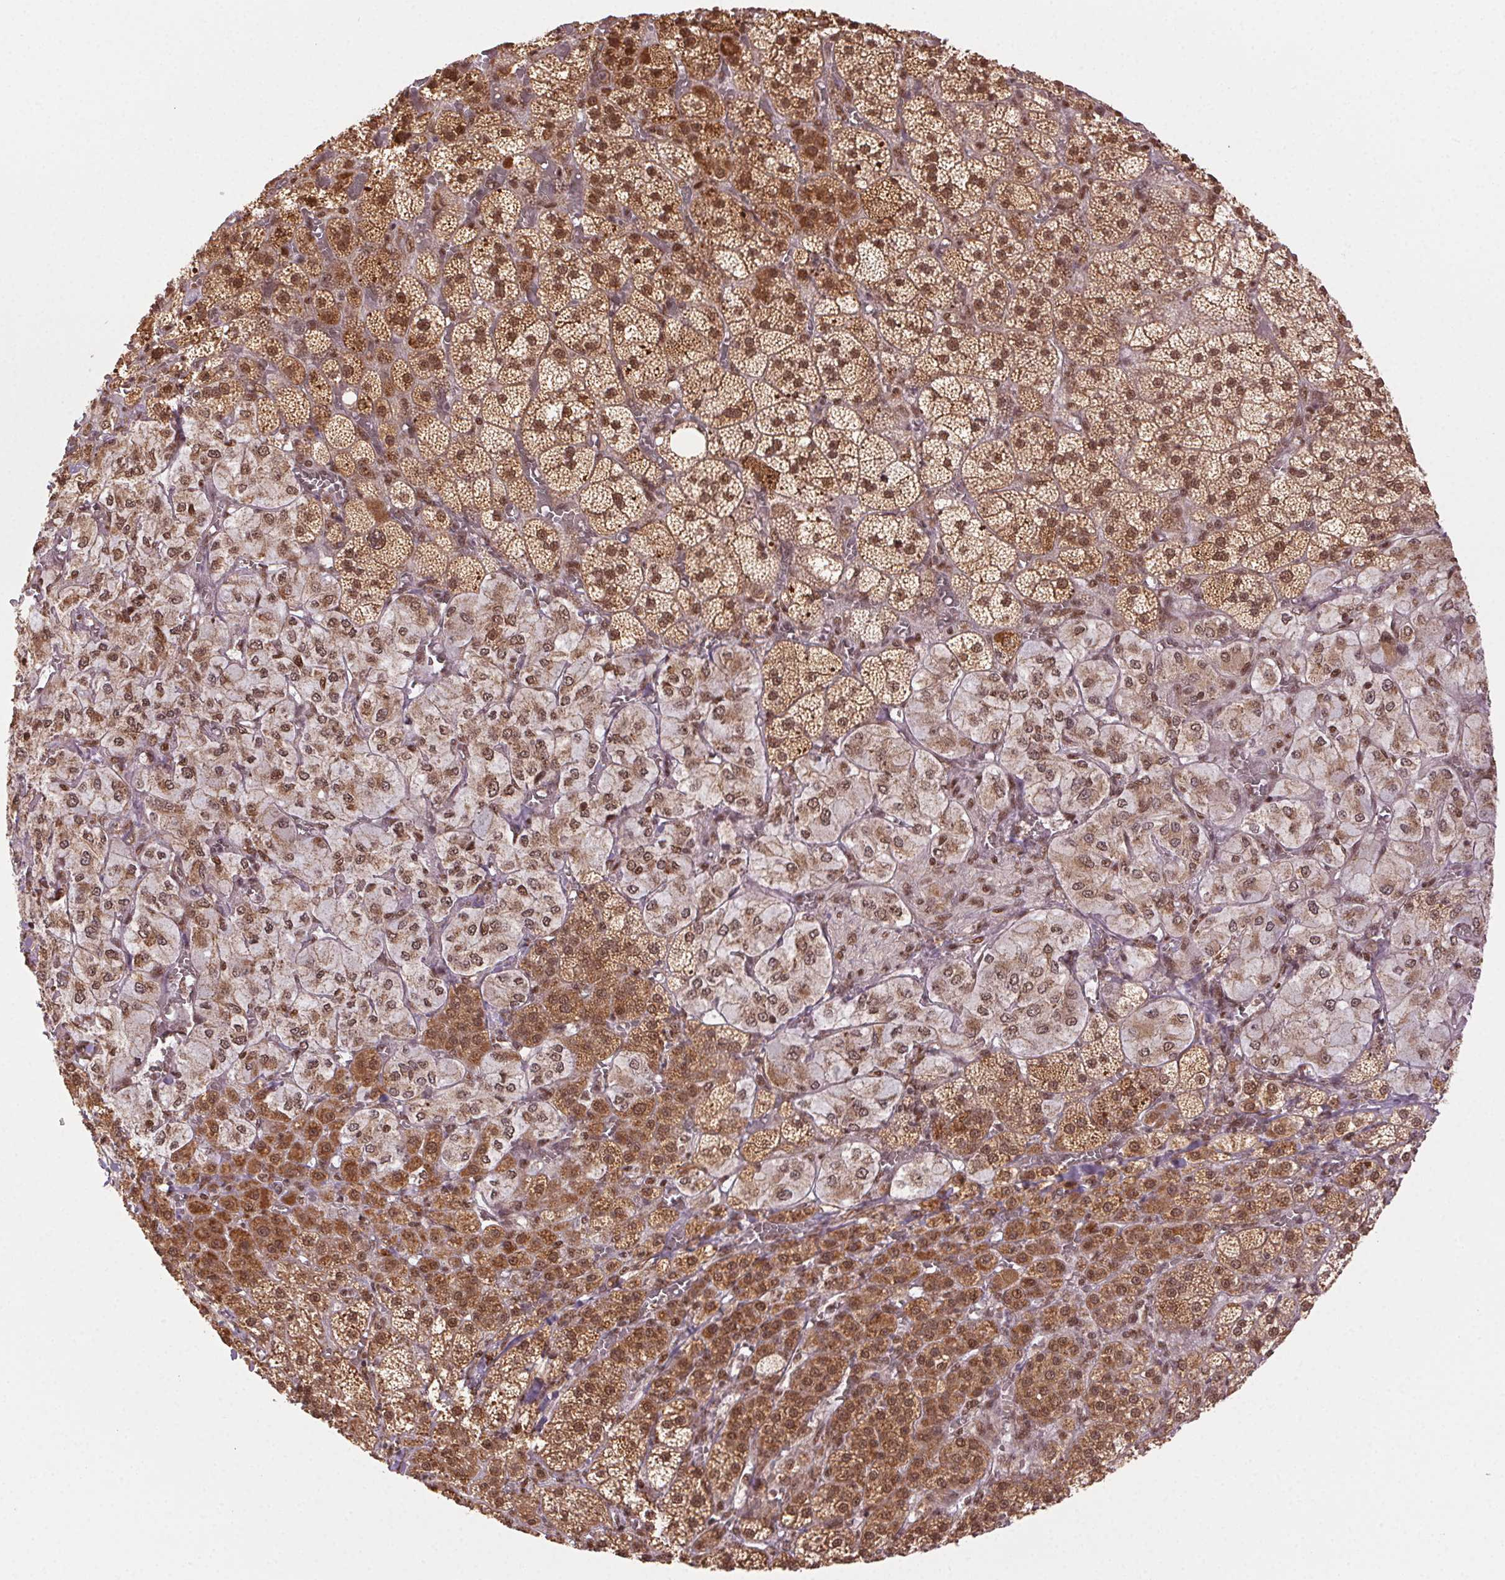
{"staining": {"intensity": "strong", "quantity": ">75%", "location": "cytoplasmic/membranous,nuclear"}, "tissue": "adrenal gland", "cell_type": "Glandular cells", "image_type": "normal", "snomed": [{"axis": "morphology", "description": "Normal tissue, NOS"}, {"axis": "topography", "description": "Adrenal gland"}], "caption": "A micrograph showing strong cytoplasmic/membranous,nuclear positivity in approximately >75% of glandular cells in unremarkable adrenal gland, as visualized by brown immunohistochemical staining.", "gene": "TREML4", "patient": {"sex": "female", "age": 60}}